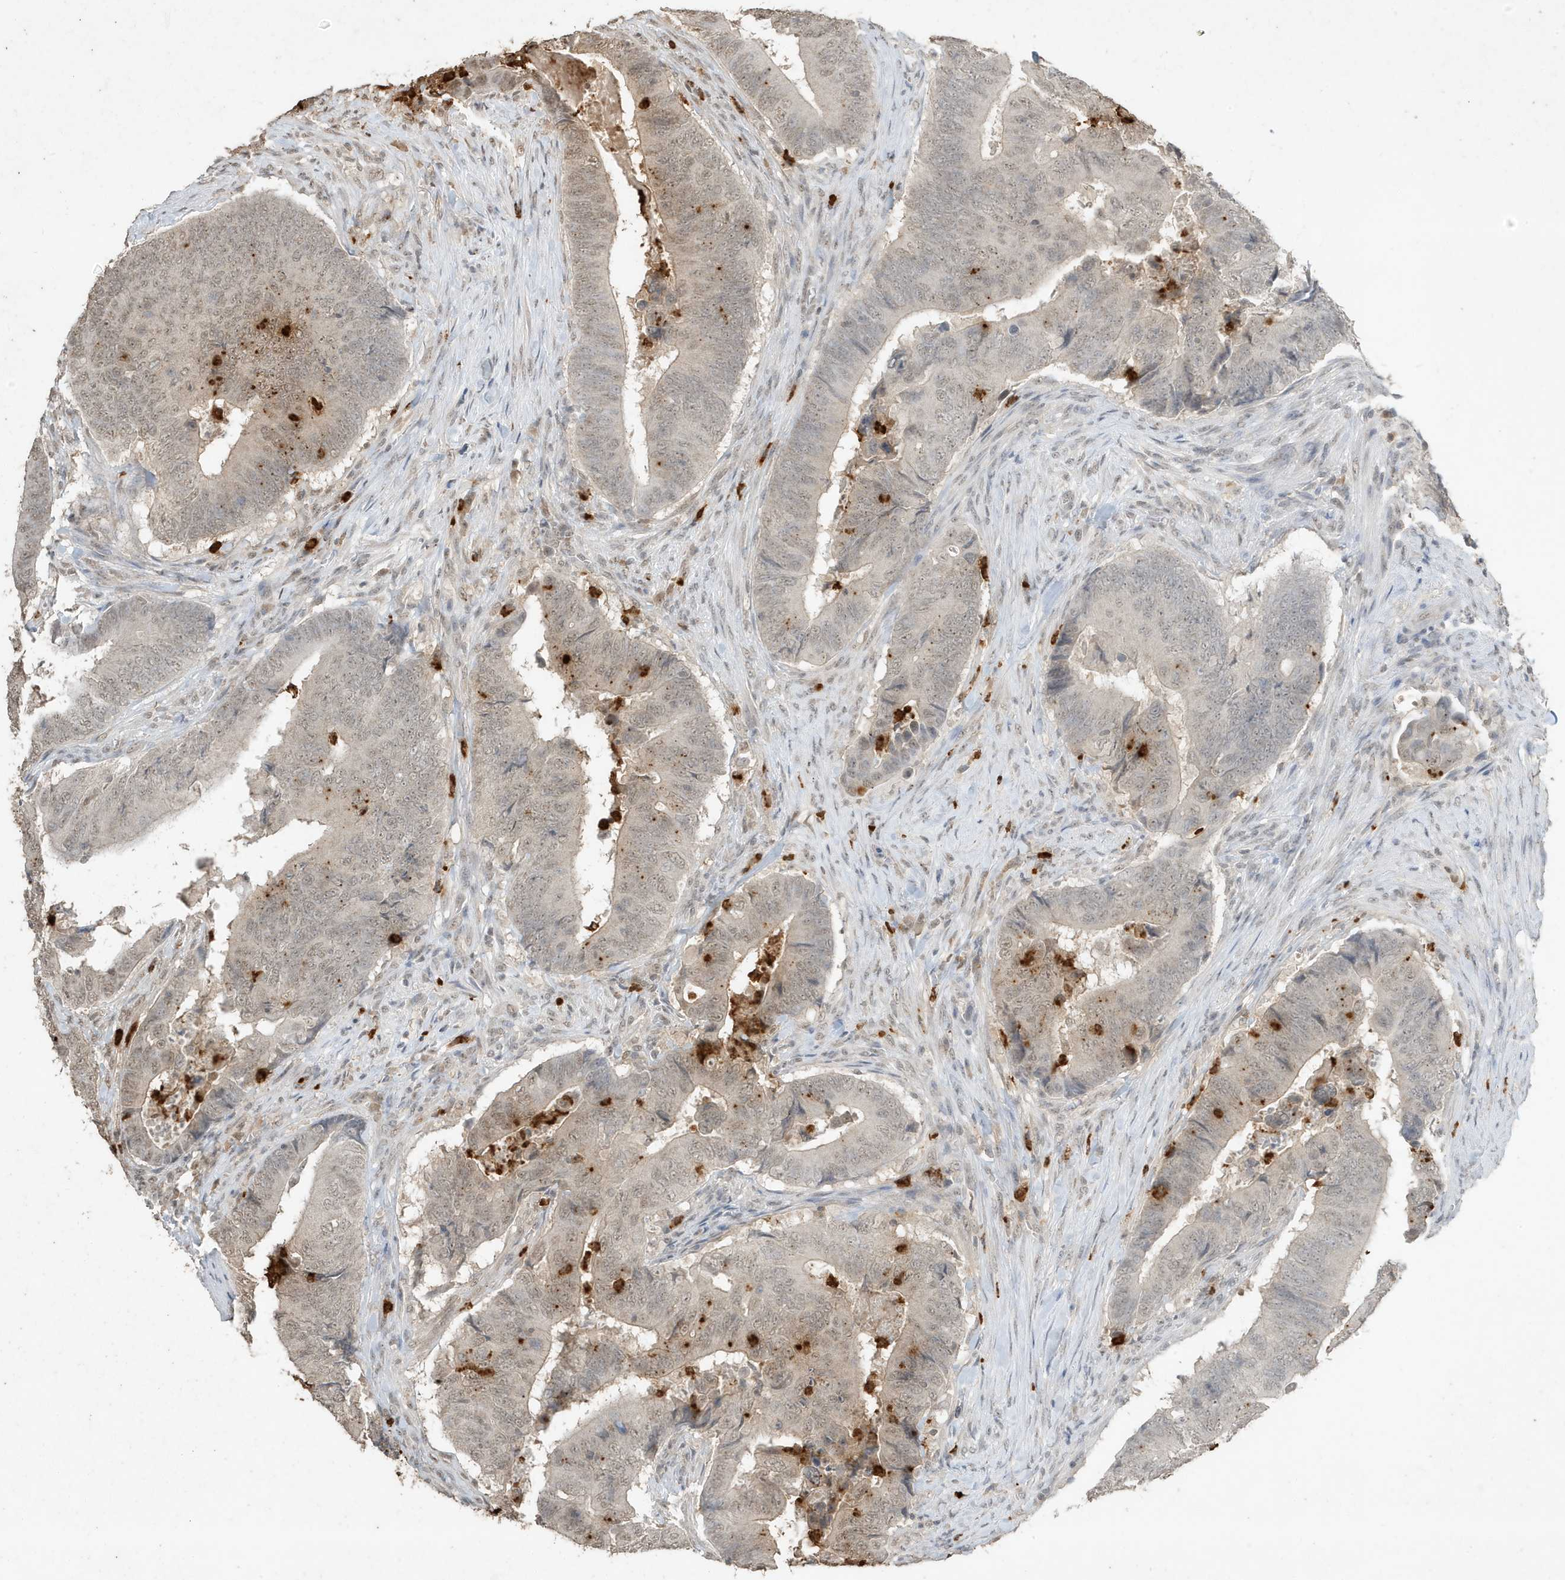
{"staining": {"intensity": "weak", "quantity": "25%-75%", "location": "cytoplasmic/membranous,nuclear"}, "tissue": "colorectal cancer", "cell_type": "Tumor cells", "image_type": "cancer", "snomed": [{"axis": "morphology", "description": "Normal tissue, NOS"}, {"axis": "morphology", "description": "Adenocarcinoma, NOS"}, {"axis": "topography", "description": "Colon"}], "caption": "The image demonstrates a brown stain indicating the presence of a protein in the cytoplasmic/membranous and nuclear of tumor cells in adenocarcinoma (colorectal).", "gene": "DEFA1", "patient": {"sex": "male", "age": 56}}